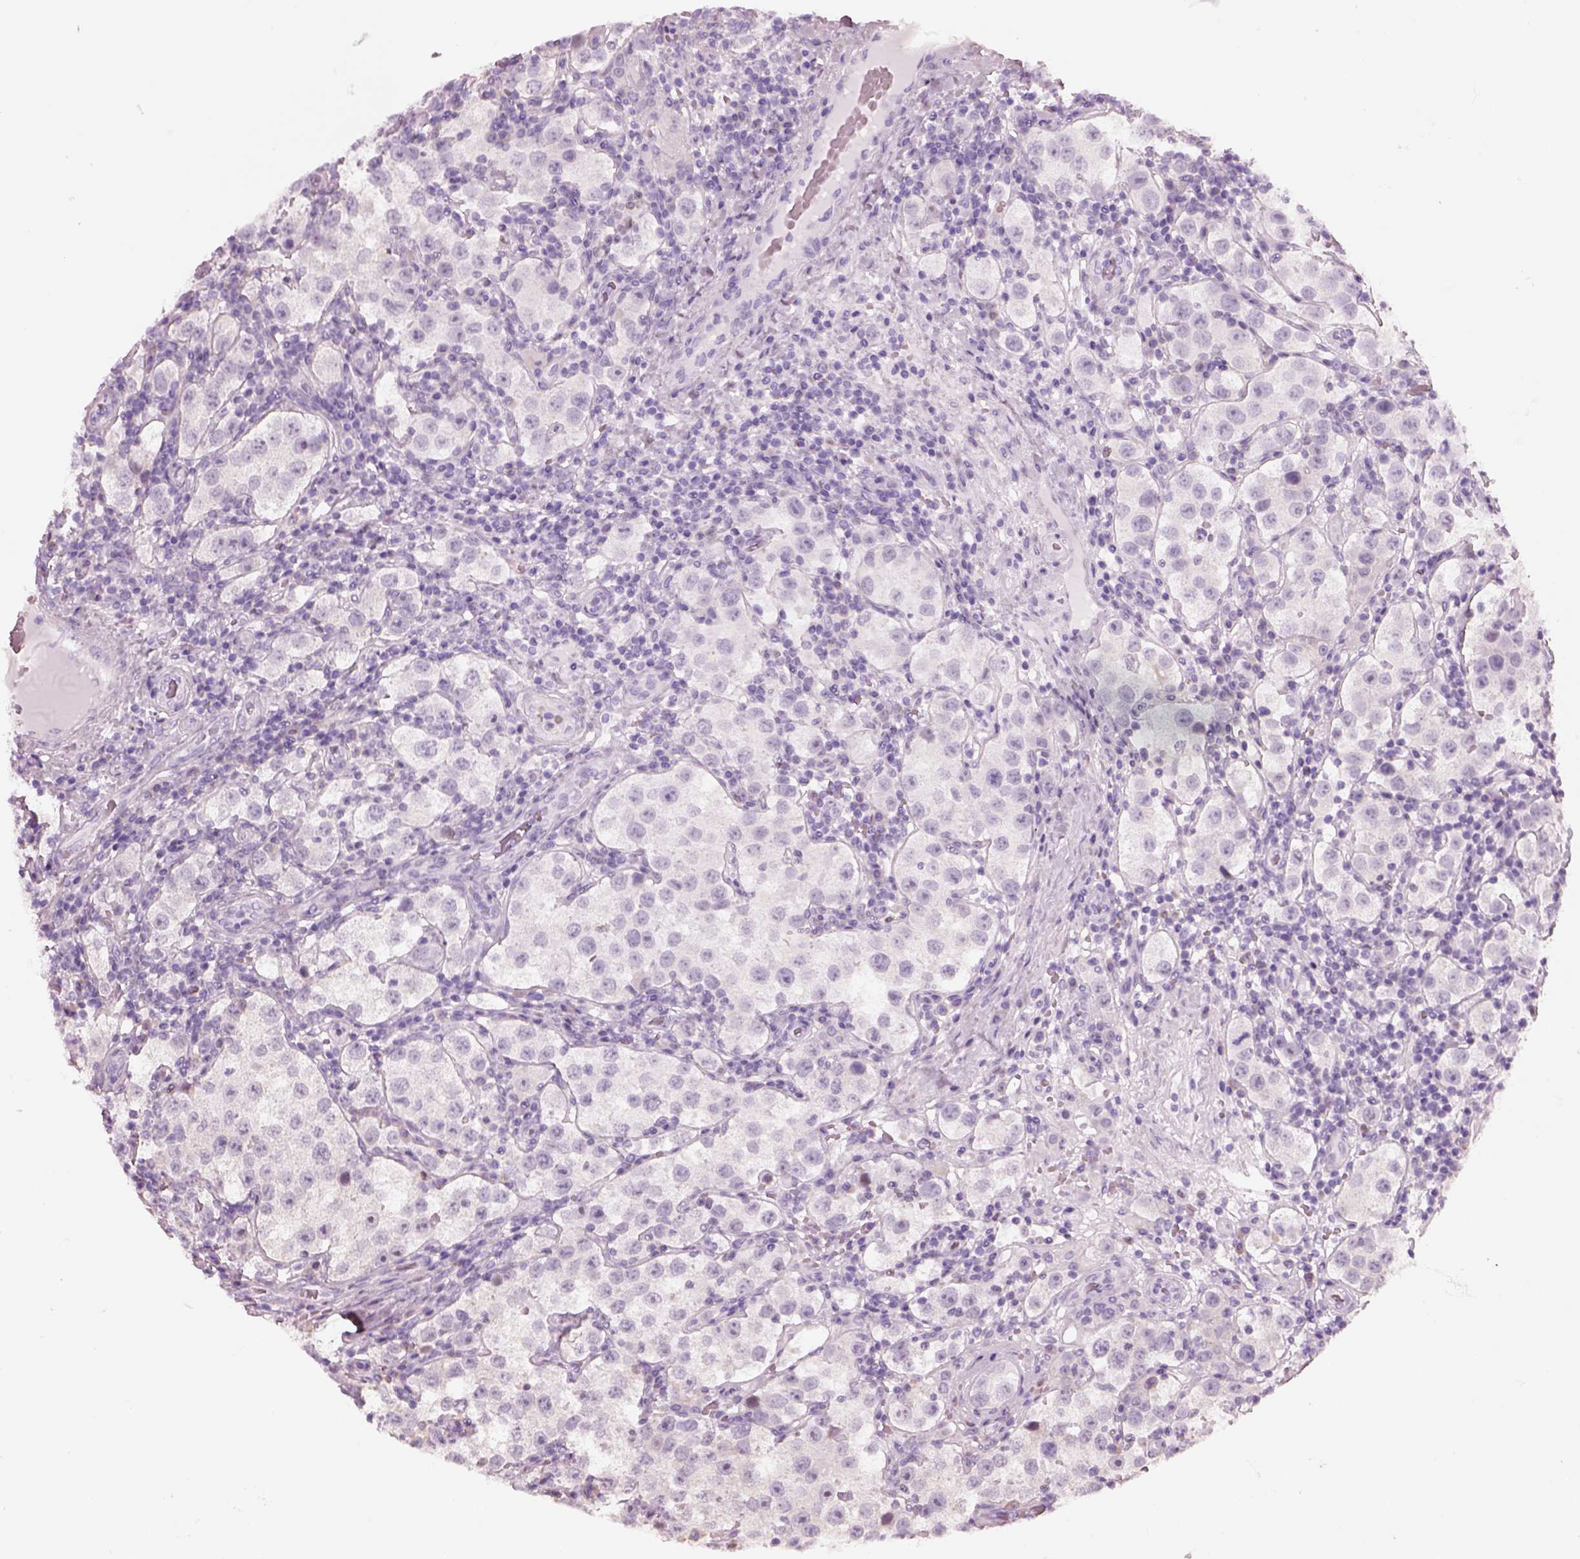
{"staining": {"intensity": "negative", "quantity": "none", "location": "none"}, "tissue": "testis cancer", "cell_type": "Tumor cells", "image_type": "cancer", "snomed": [{"axis": "morphology", "description": "Seminoma, NOS"}, {"axis": "topography", "description": "Testis"}], "caption": "This is an immunohistochemistry micrograph of testis cancer (seminoma). There is no expression in tumor cells.", "gene": "SLC27A2", "patient": {"sex": "male", "age": 37}}